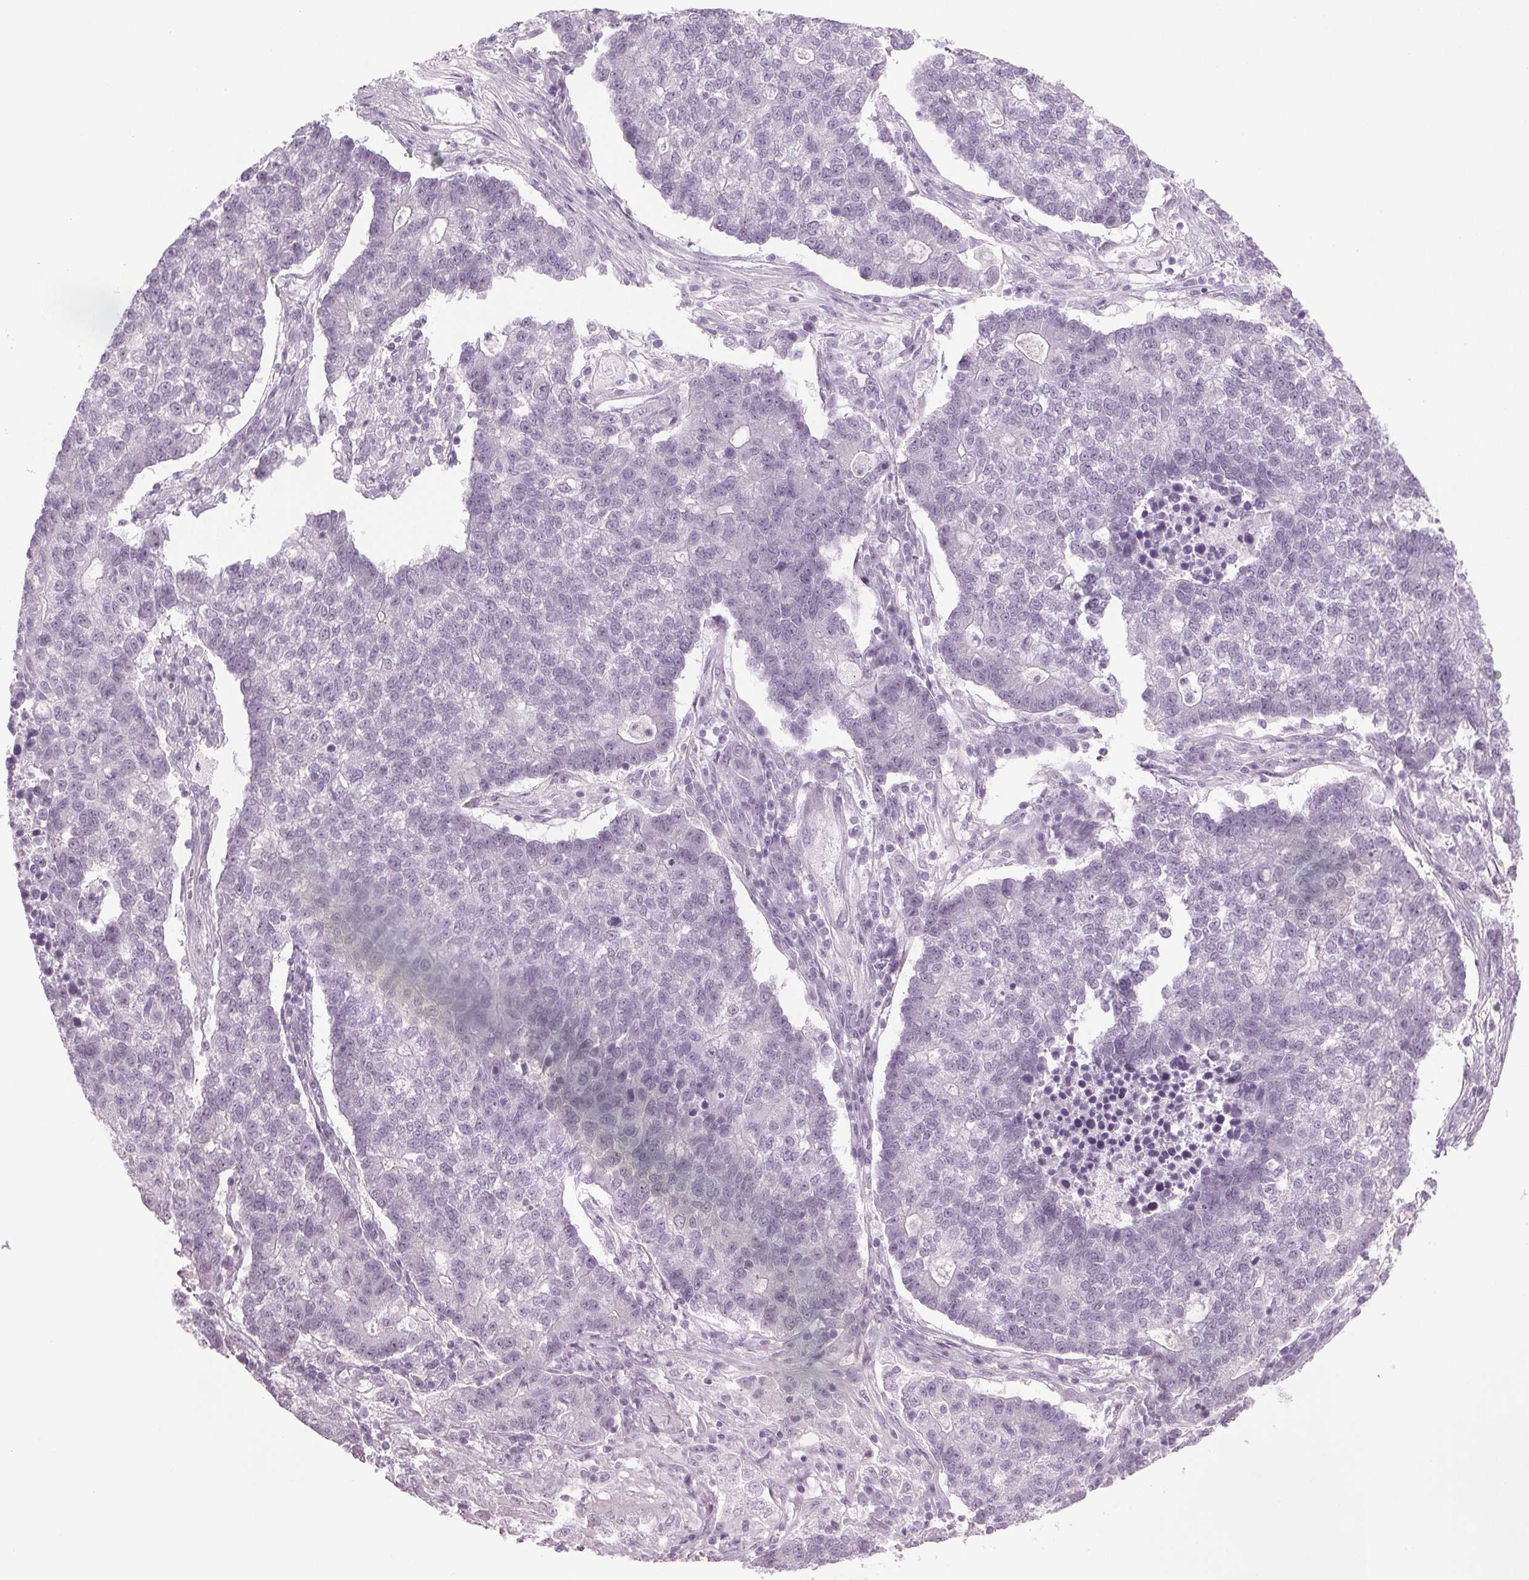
{"staining": {"intensity": "negative", "quantity": "none", "location": "none"}, "tissue": "lung cancer", "cell_type": "Tumor cells", "image_type": "cancer", "snomed": [{"axis": "morphology", "description": "Adenocarcinoma, NOS"}, {"axis": "topography", "description": "Lung"}], "caption": "The image exhibits no staining of tumor cells in lung cancer.", "gene": "IGF2BP1", "patient": {"sex": "male", "age": 57}}